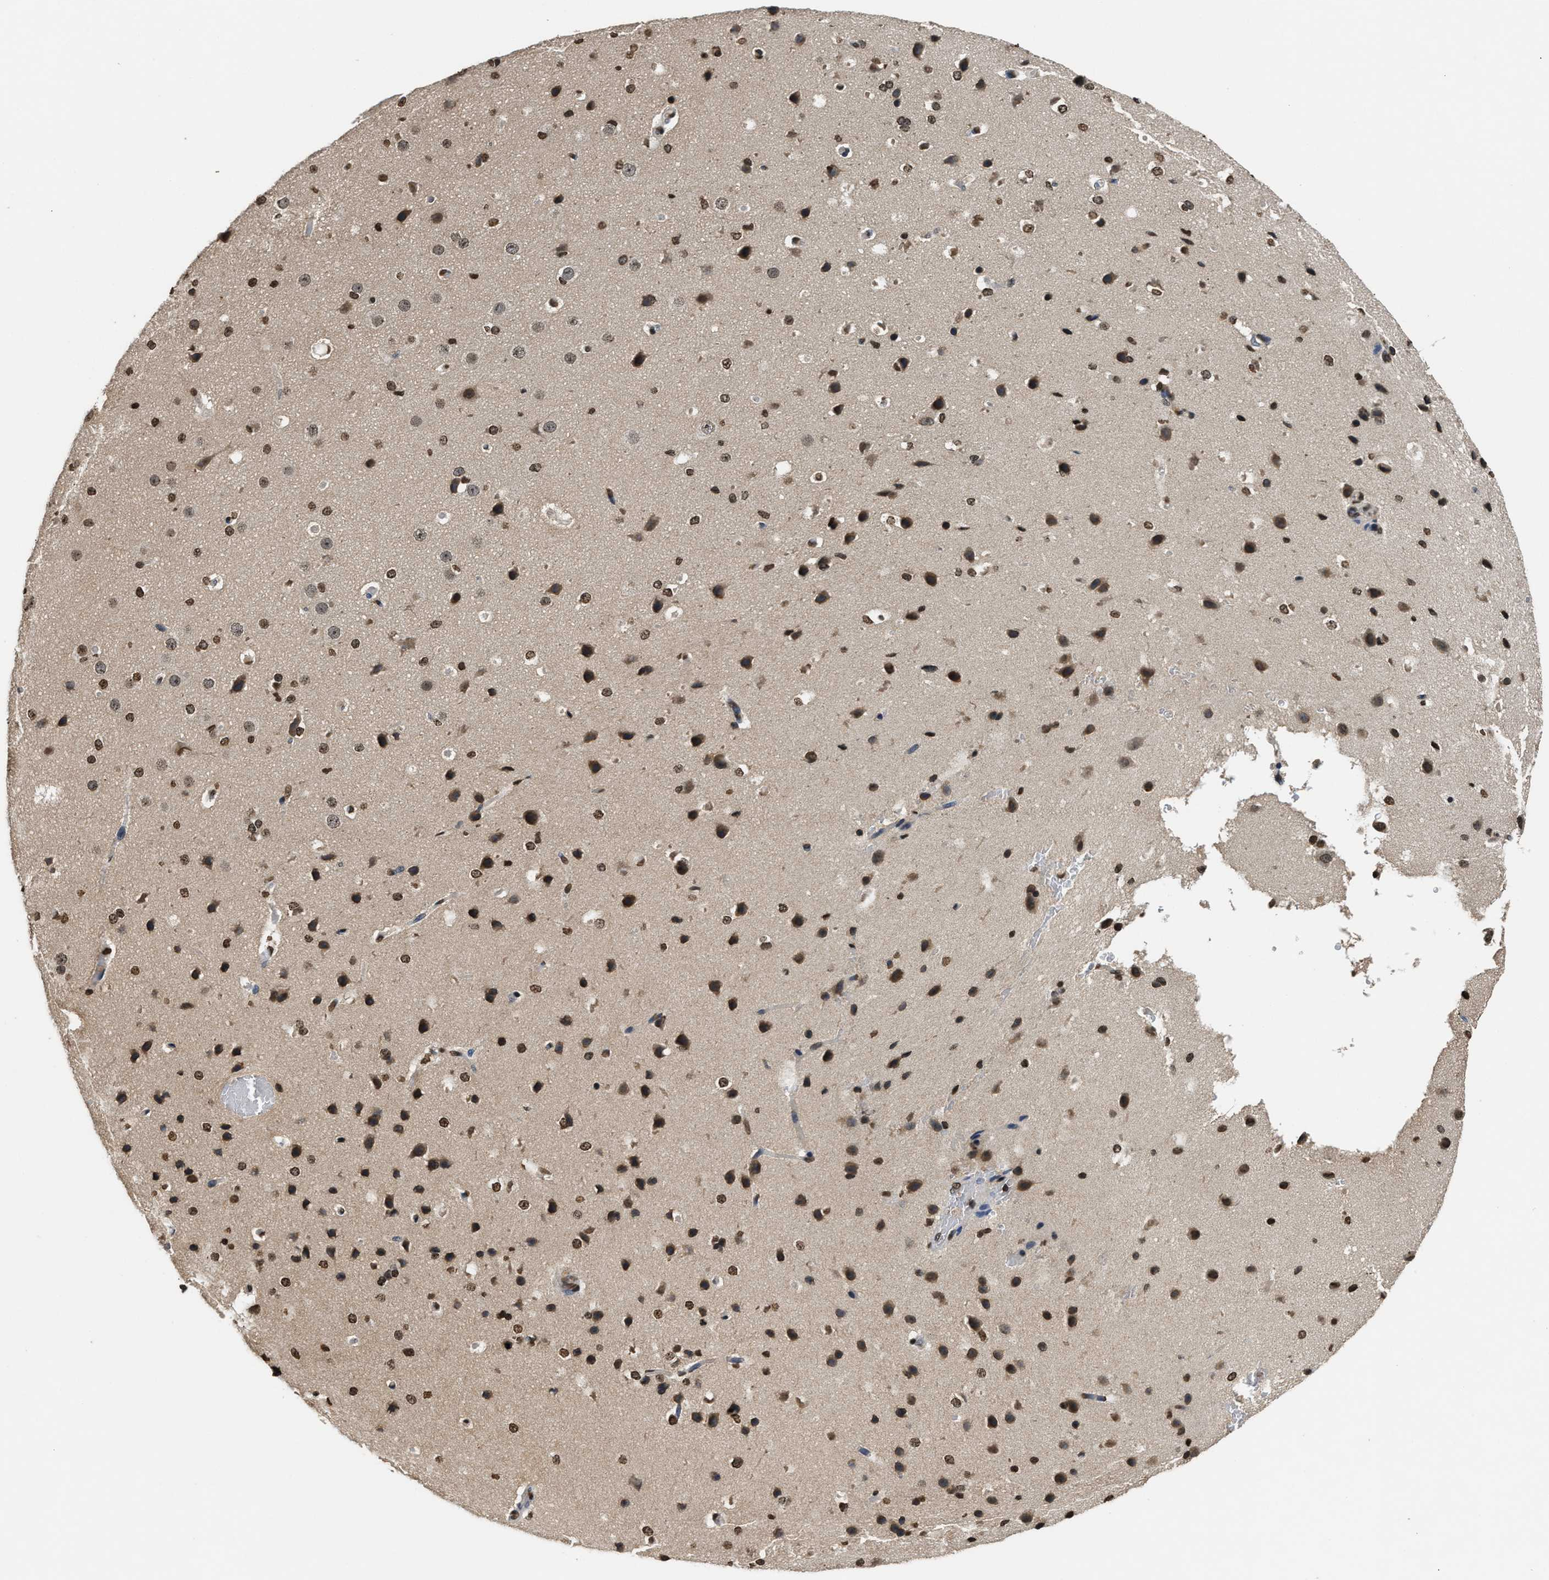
{"staining": {"intensity": "strong", "quantity": ">75%", "location": "nuclear"}, "tissue": "cerebral cortex", "cell_type": "Endothelial cells", "image_type": "normal", "snomed": [{"axis": "morphology", "description": "Normal tissue, NOS"}, {"axis": "morphology", "description": "Developmental malformation"}, {"axis": "topography", "description": "Cerebral cortex"}], "caption": "IHC photomicrograph of benign cerebral cortex: human cerebral cortex stained using IHC demonstrates high levels of strong protein expression localized specifically in the nuclear of endothelial cells, appearing as a nuclear brown color.", "gene": "DNASE1L3", "patient": {"sex": "female", "age": 30}}